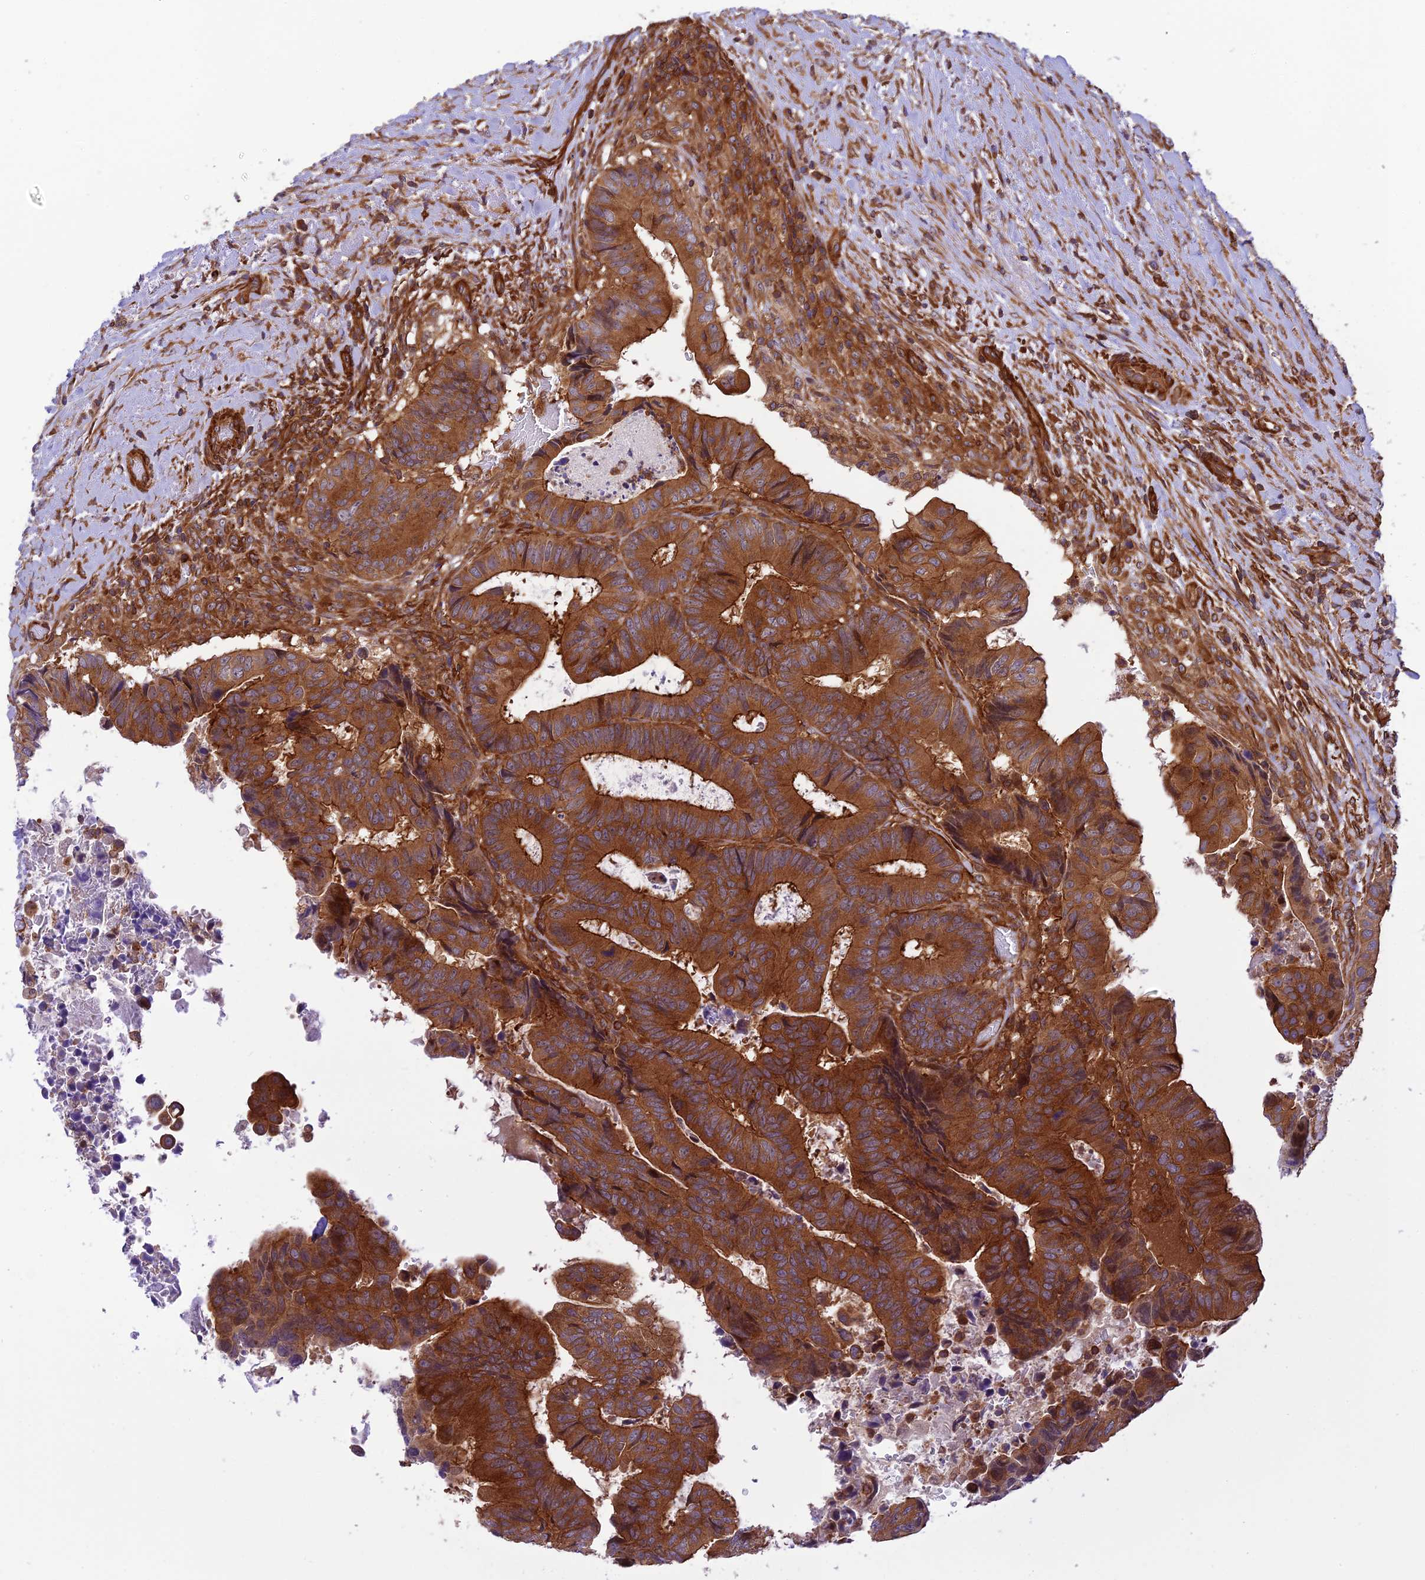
{"staining": {"intensity": "strong", "quantity": ">75%", "location": "cytoplasmic/membranous"}, "tissue": "colorectal cancer", "cell_type": "Tumor cells", "image_type": "cancer", "snomed": [{"axis": "morphology", "description": "Adenocarcinoma, NOS"}, {"axis": "topography", "description": "Colon"}], "caption": "Tumor cells show high levels of strong cytoplasmic/membranous expression in about >75% of cells in colorectal cancer (adenocarcinoma).", "gene": "EVI5L", "patient": {"sex": "male", "age": 85}}